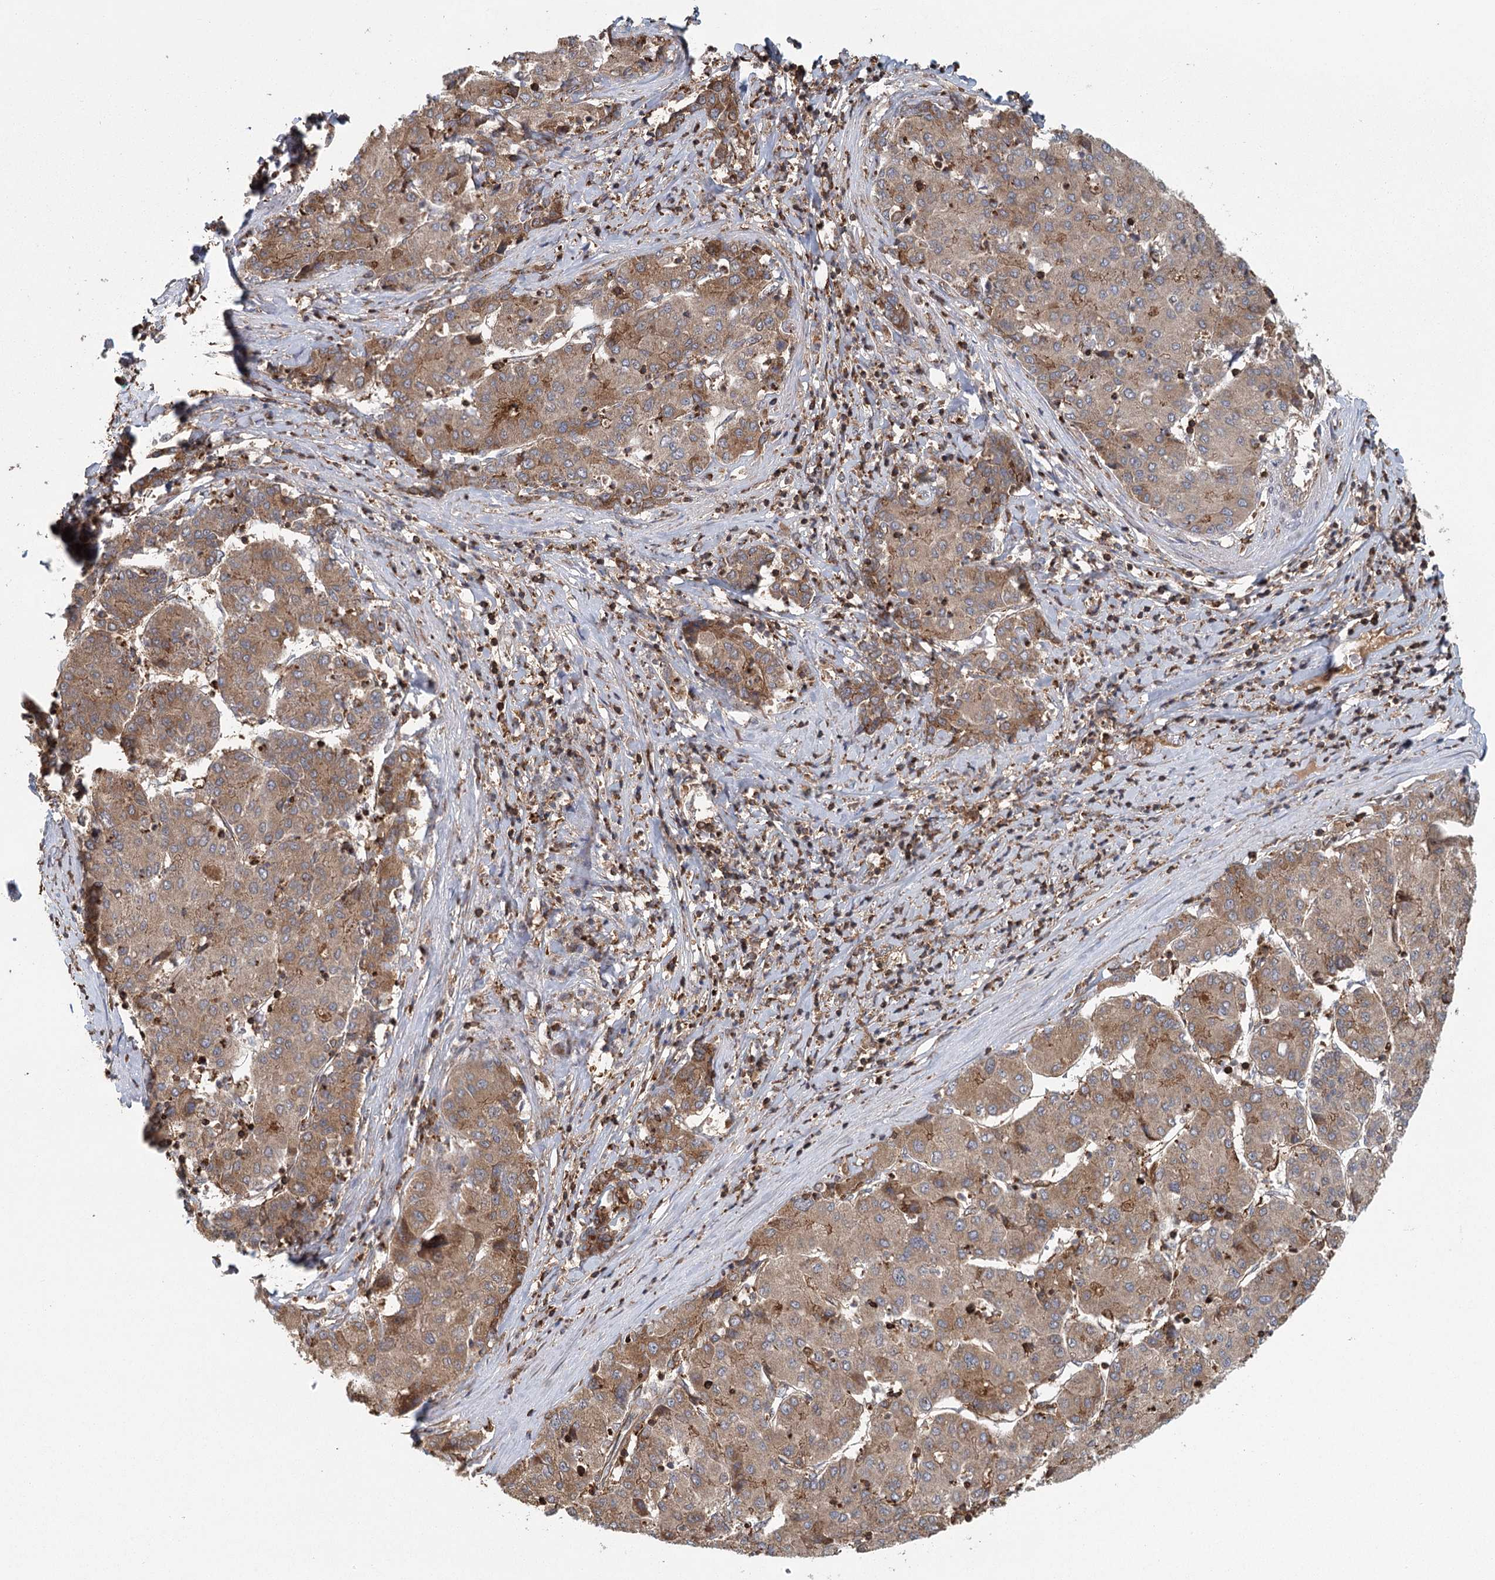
{"staining": {"intensity": "moderate", "quantity": ">75%", "location": "cytoplasmic/membranous"}, "tissue": "liver cancer", "cell_type": "Tumor cells", "image_type": "cancer", "snomed": [{"axis": "morphology", "description": "Carcinoma, Hepatocellular, NOS"}, {"axis": "topography", "description": "Liver"}], "caption": "Tumor cells reveal moderate cytoplasmic/membranous expression in about >75% of cells in hepatocellular carcinoma (liver). (DAB IHC with brightfield microscopy, high magnification).", "gene": "PLEKHA7", "patient": {"sex": "male", "age": 65}}